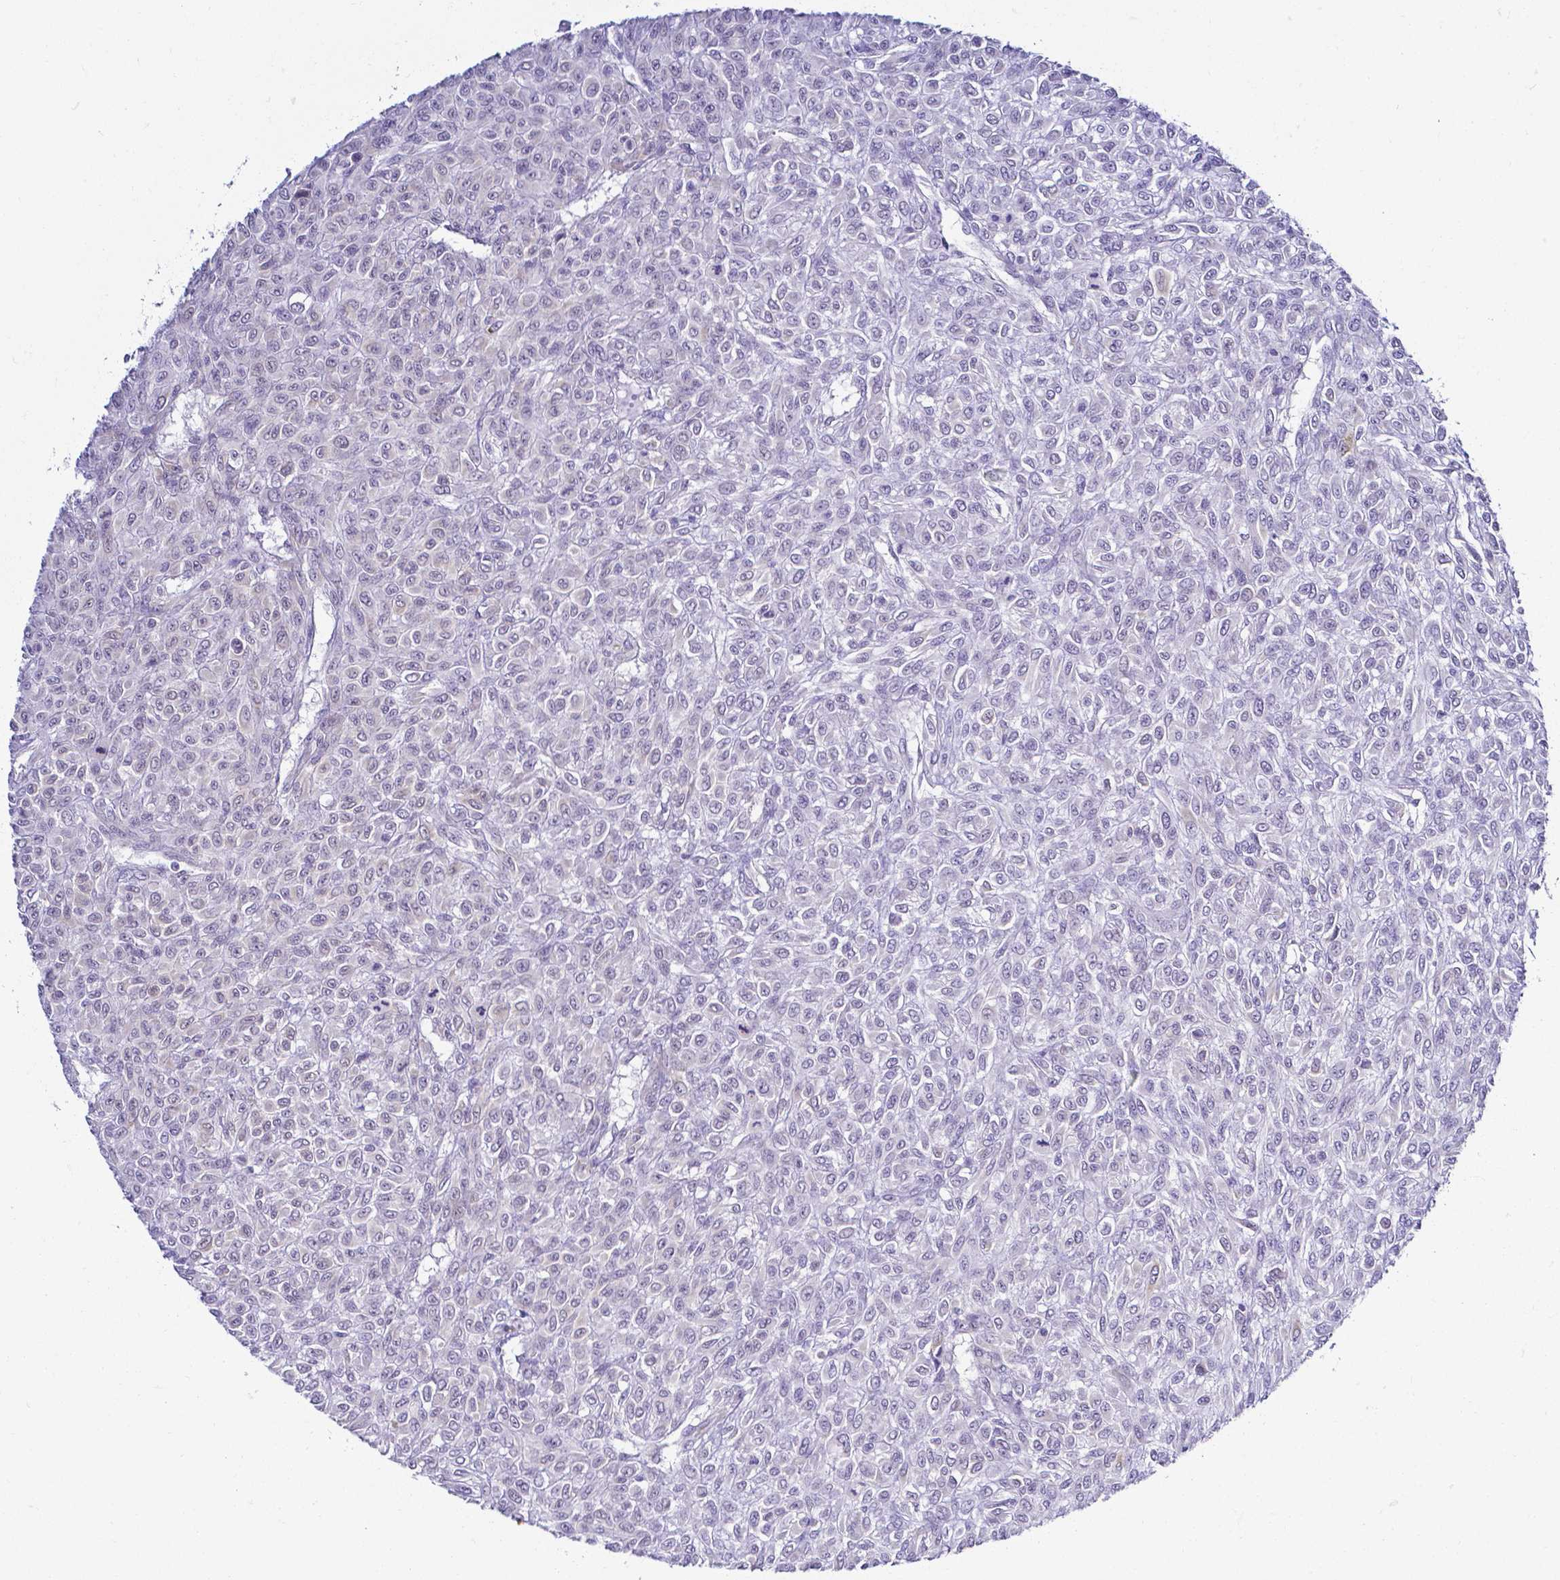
{"staining": {"intensity": "negative", "quantity": "none", "location": "none"}, "tissue": "renal cancer", "cell_type": "Tumor cells", "image_type": "cancer", "snomed": [{"axis": "morphology", "description": "Adenocarcinoma, NOS"}, {"axis": "topography", "description": "Kidney"}], "caption": "Immunohistochemistry (IHC) of human renal cancer exhibits no staining in tumor cells.", "gene": "FAM83G", "patient": {"sex": "male", "age": 58}}